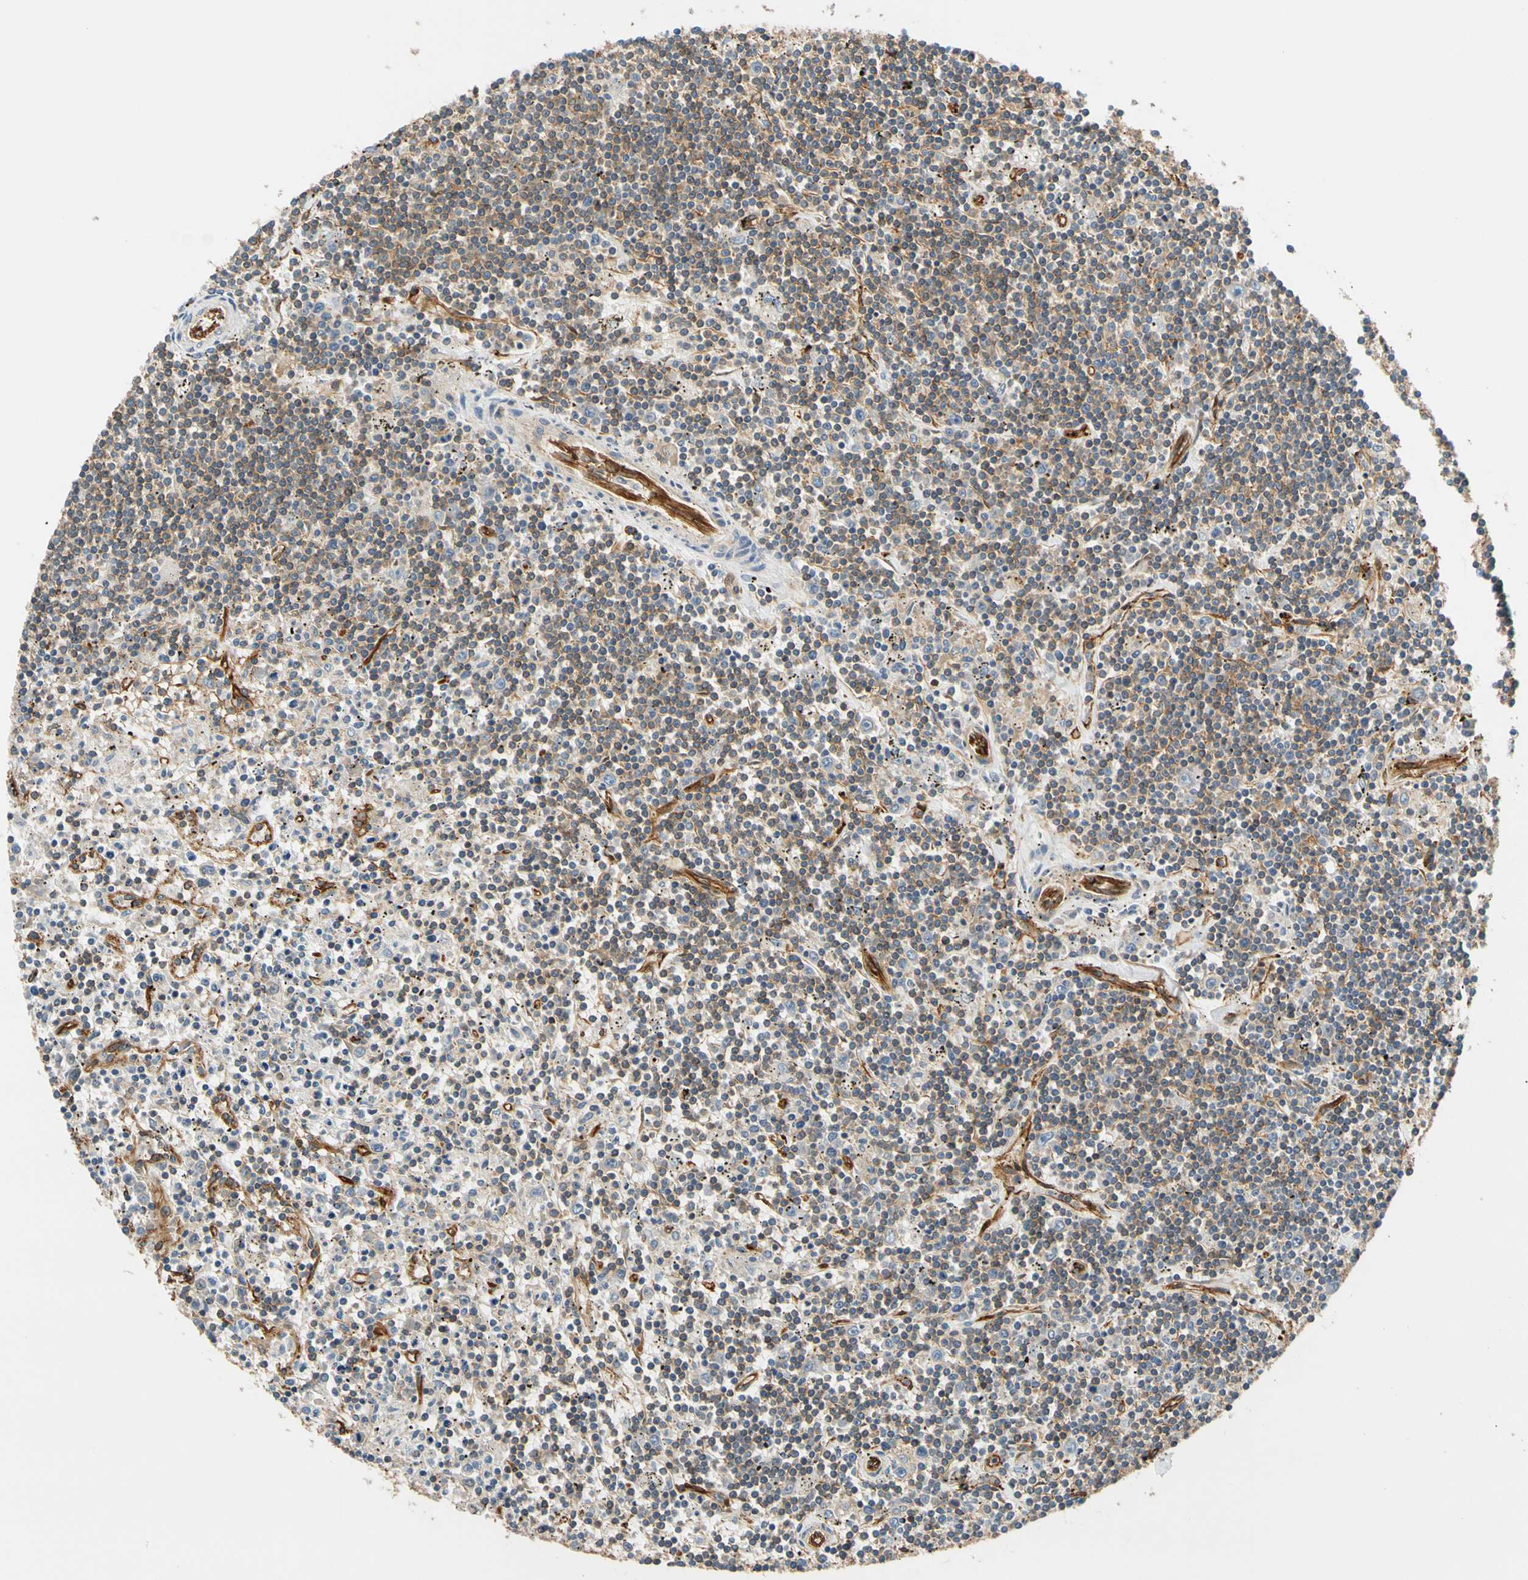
{"staining": {"intensity": "weak", "quantity": ">75%", "location": "cytoplasmic/membranous"}, "tissue": "lymphoma", "cell_type": "Tumor cells", "image_type": "cancer", "snomed": [{"axis": "morphology", "description": "Malignant lymphoma, non-Hodgkin's type, Low grade"}, {"axis": "topography", "description": "Spleen"}], "caption": "Low-grade malignant lymphoma, non-Hodgkin's type tissue shows weak cytoplasmic/membranous positivity in approximately >75% of tumor cells, visualized by immunohistochemistry. (Brightfield microscopy of DAB IHC at high magnification).", "gene": "SPTAN1", "patient": {"sex": "male", "age": 76}}